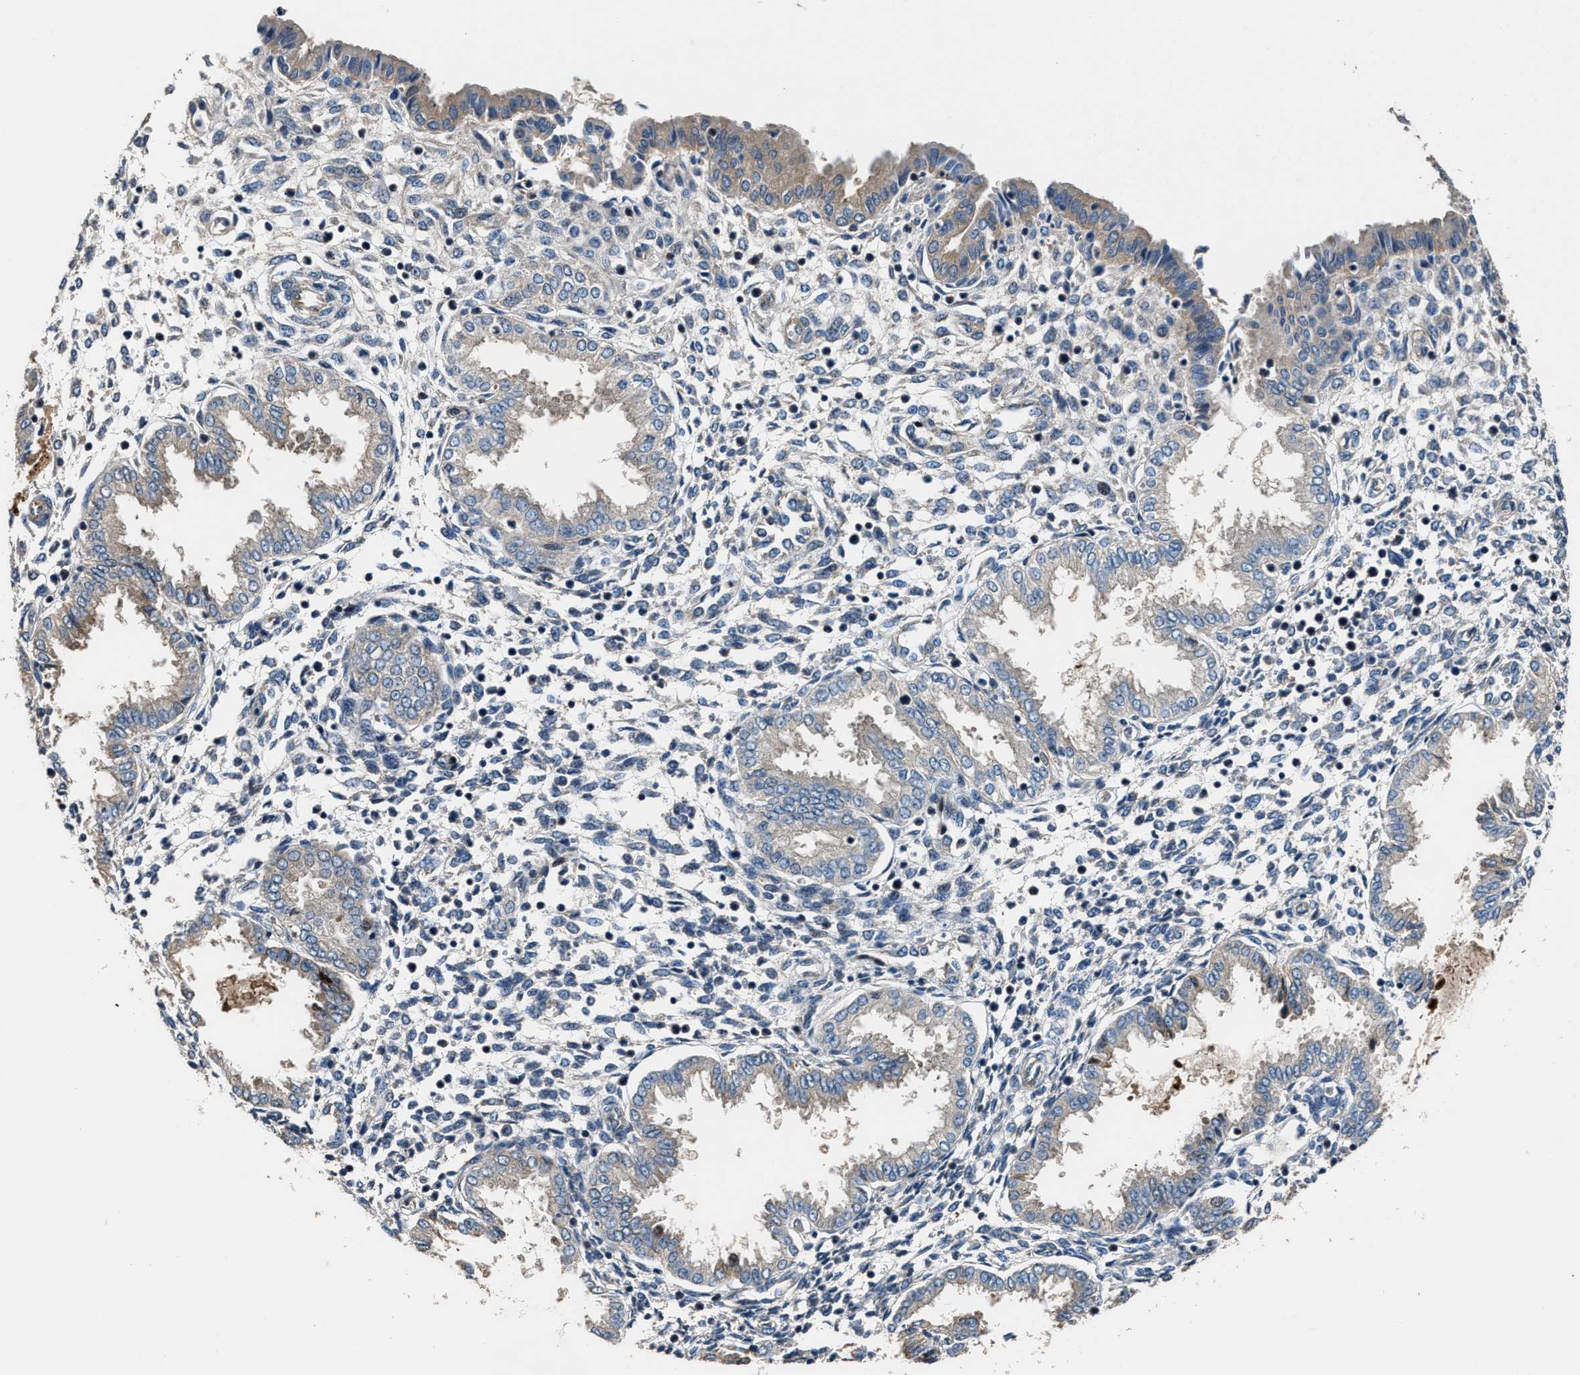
{"staining": {"intensity": "negative", "quantity": "none", "location": "none"}, "tissue": "endometrium", "cell_type": "Cells in endometrial stroma", "image_type": "normal", "snomed": [{"axis": "morphology", "description": "Normal tissue, NOS"}, {"axis": "topography", "description": "Endometrium"}], "caption": "The image shows no significant expression in cells in endometrial stroma of endometrium.", "gene": "PTAR1", "patient": {"sex": "female", "age": 33}}